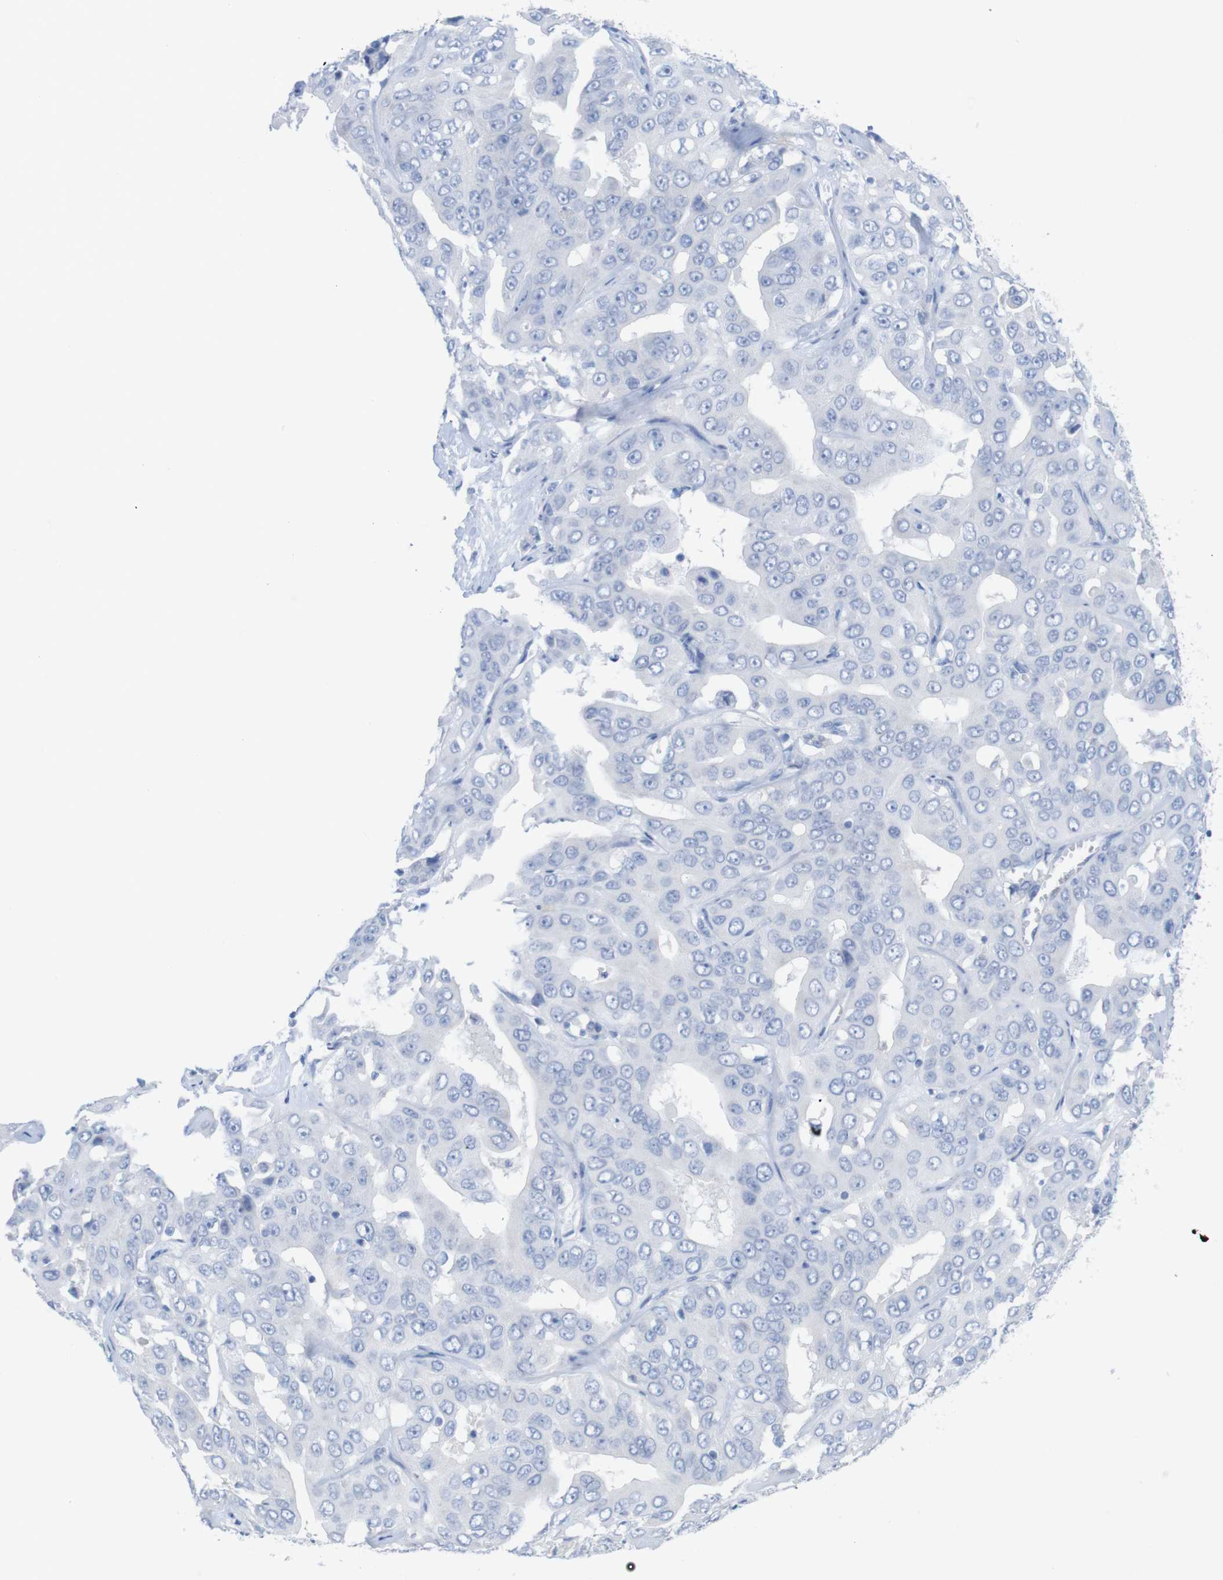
{"staining": {"intensity": "negative", "quantity": "none", "location": "none"}, "tissue": "liver cancer", "cell_type": "Tumor cells", "image_type": "cancer", "snomed": [{"axis": "morphology", "description": "Cholangiocarcinoma"}, {"axis": "topography", "description": "Liver"}], "caption": "There is no significant positivity in tumor cells of liver cholangiocarcinoma.", "gene": "PNMA1", "patient": {"sex": "female", "age": 52}}